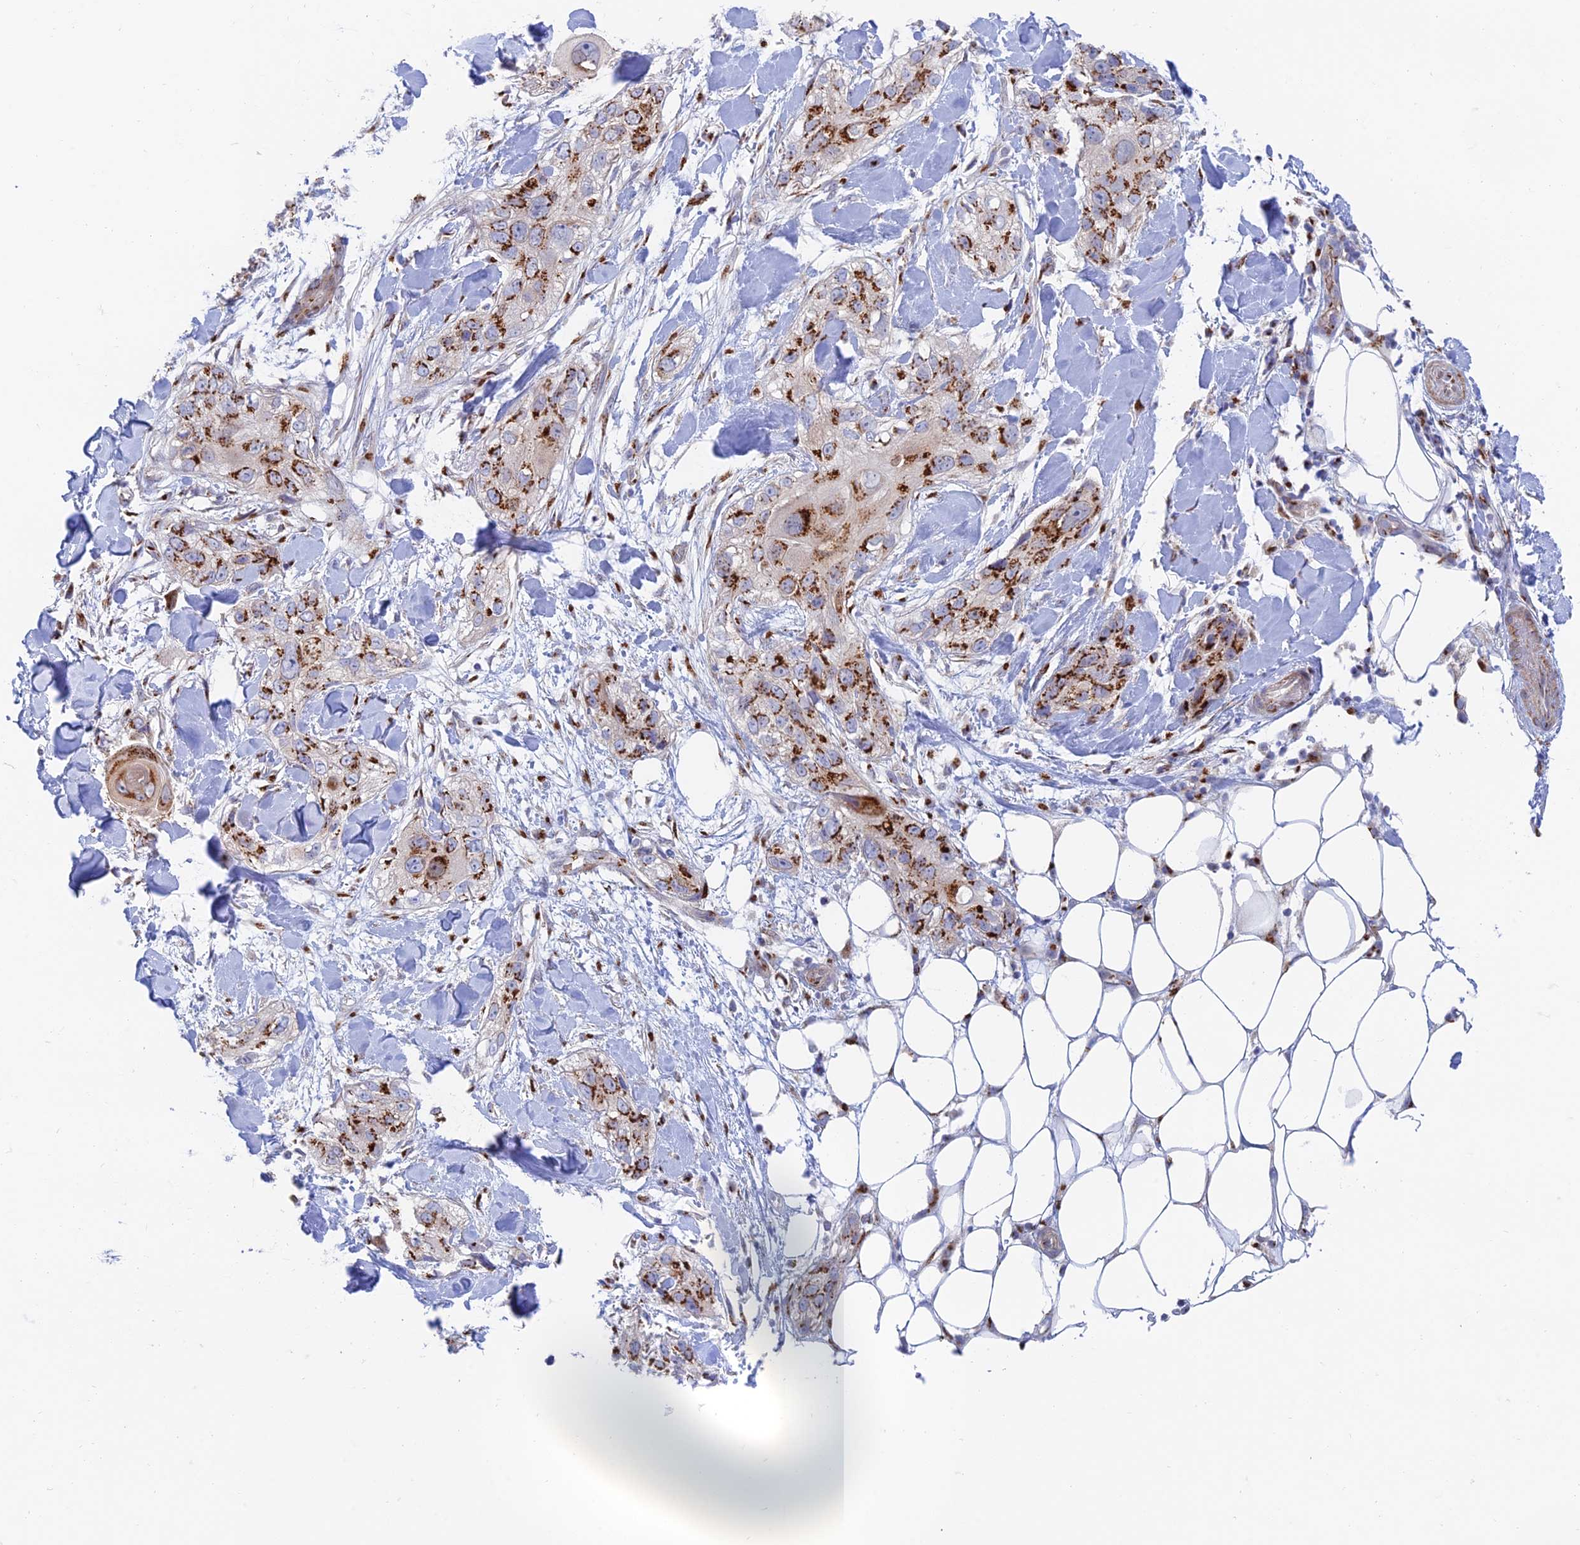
{"staining": {"intensity": "strong", "quantity": ">75%", "location": "cytoplasmic/membranous"}, "tissue": "skin cancer", "cell_type": "Tumor cells", "image_type": "cancer", "snomed": [{"axis": "morphology", "description": "Normal tissue, NOS"}, {"axis": "morphology", "description": "Squamous cell carcinoma, NOS"}, {"axis": "topography", "description": "Skin"}], "caption": "Immunohistochemistry micrograph of skin squamous cell carcinoma stained for a protein (brown), which reveals high levels of strong cytoplasmic/membranous positivity in approximately >75% of tumor cells.", "gene": "HS2ST1", "patient": {"sex": "male", "age": 72}}